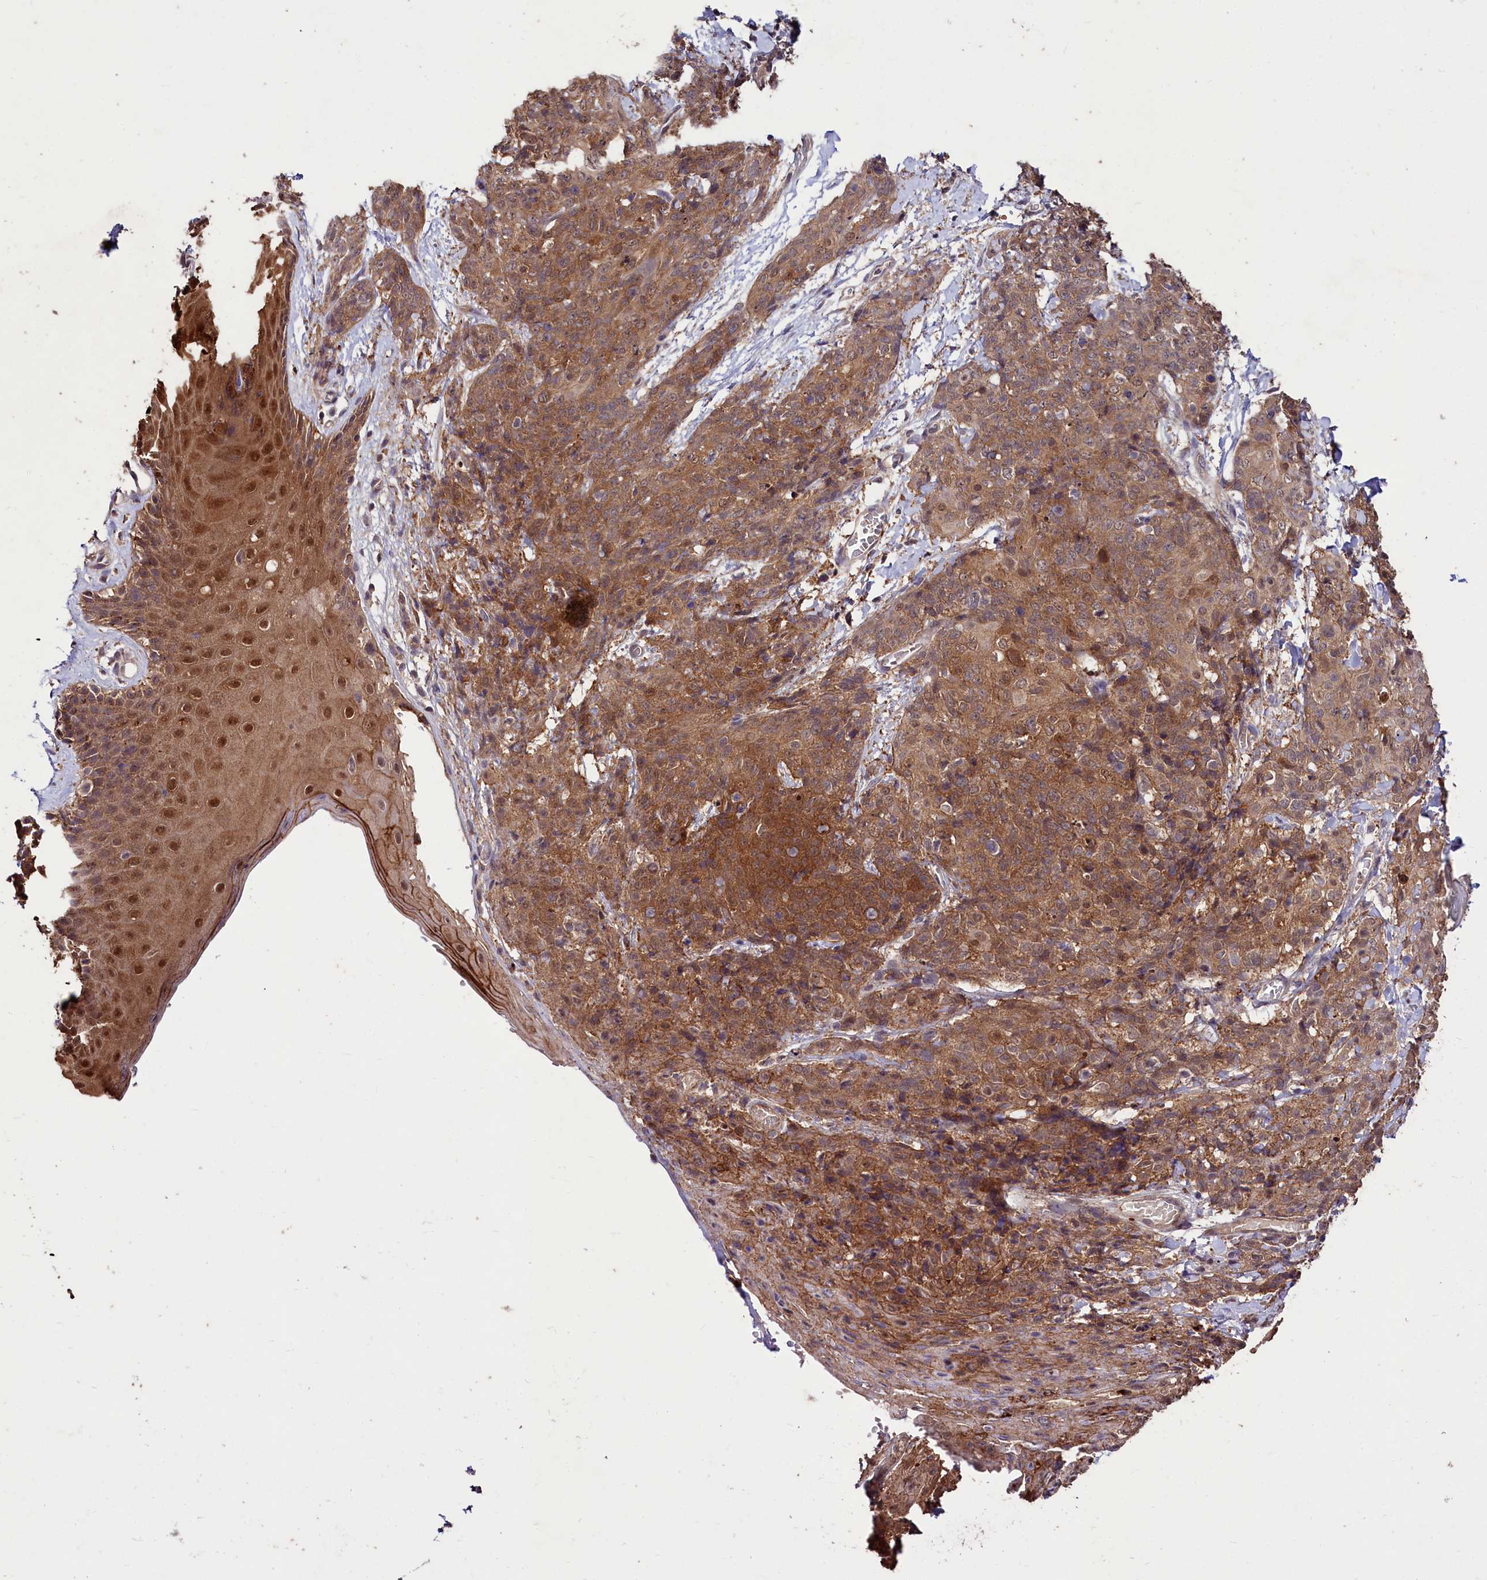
{"staining": {"intensity": "moderate", "quantity": ">75%", "location": "cytoplasmic/membranous"}, "tissue": "skin cancer", "cell_type": "Tumor cells", "image_type": "cancer", "snomed": [{"axis": "morphology", "description": "Squamous cell carcinoma, NOS"}, {"axis": "topography", "description": "Skin"}, {"axis": "topography", "description": "Vulva"}], "caption": "Skin squamous cell carcinoma stained for a protein displays moderate cytoplasmic/membranous positivity in tumor cells.", "gene": "KLRB1", "patient": {"sex": "female", "age": 85}}